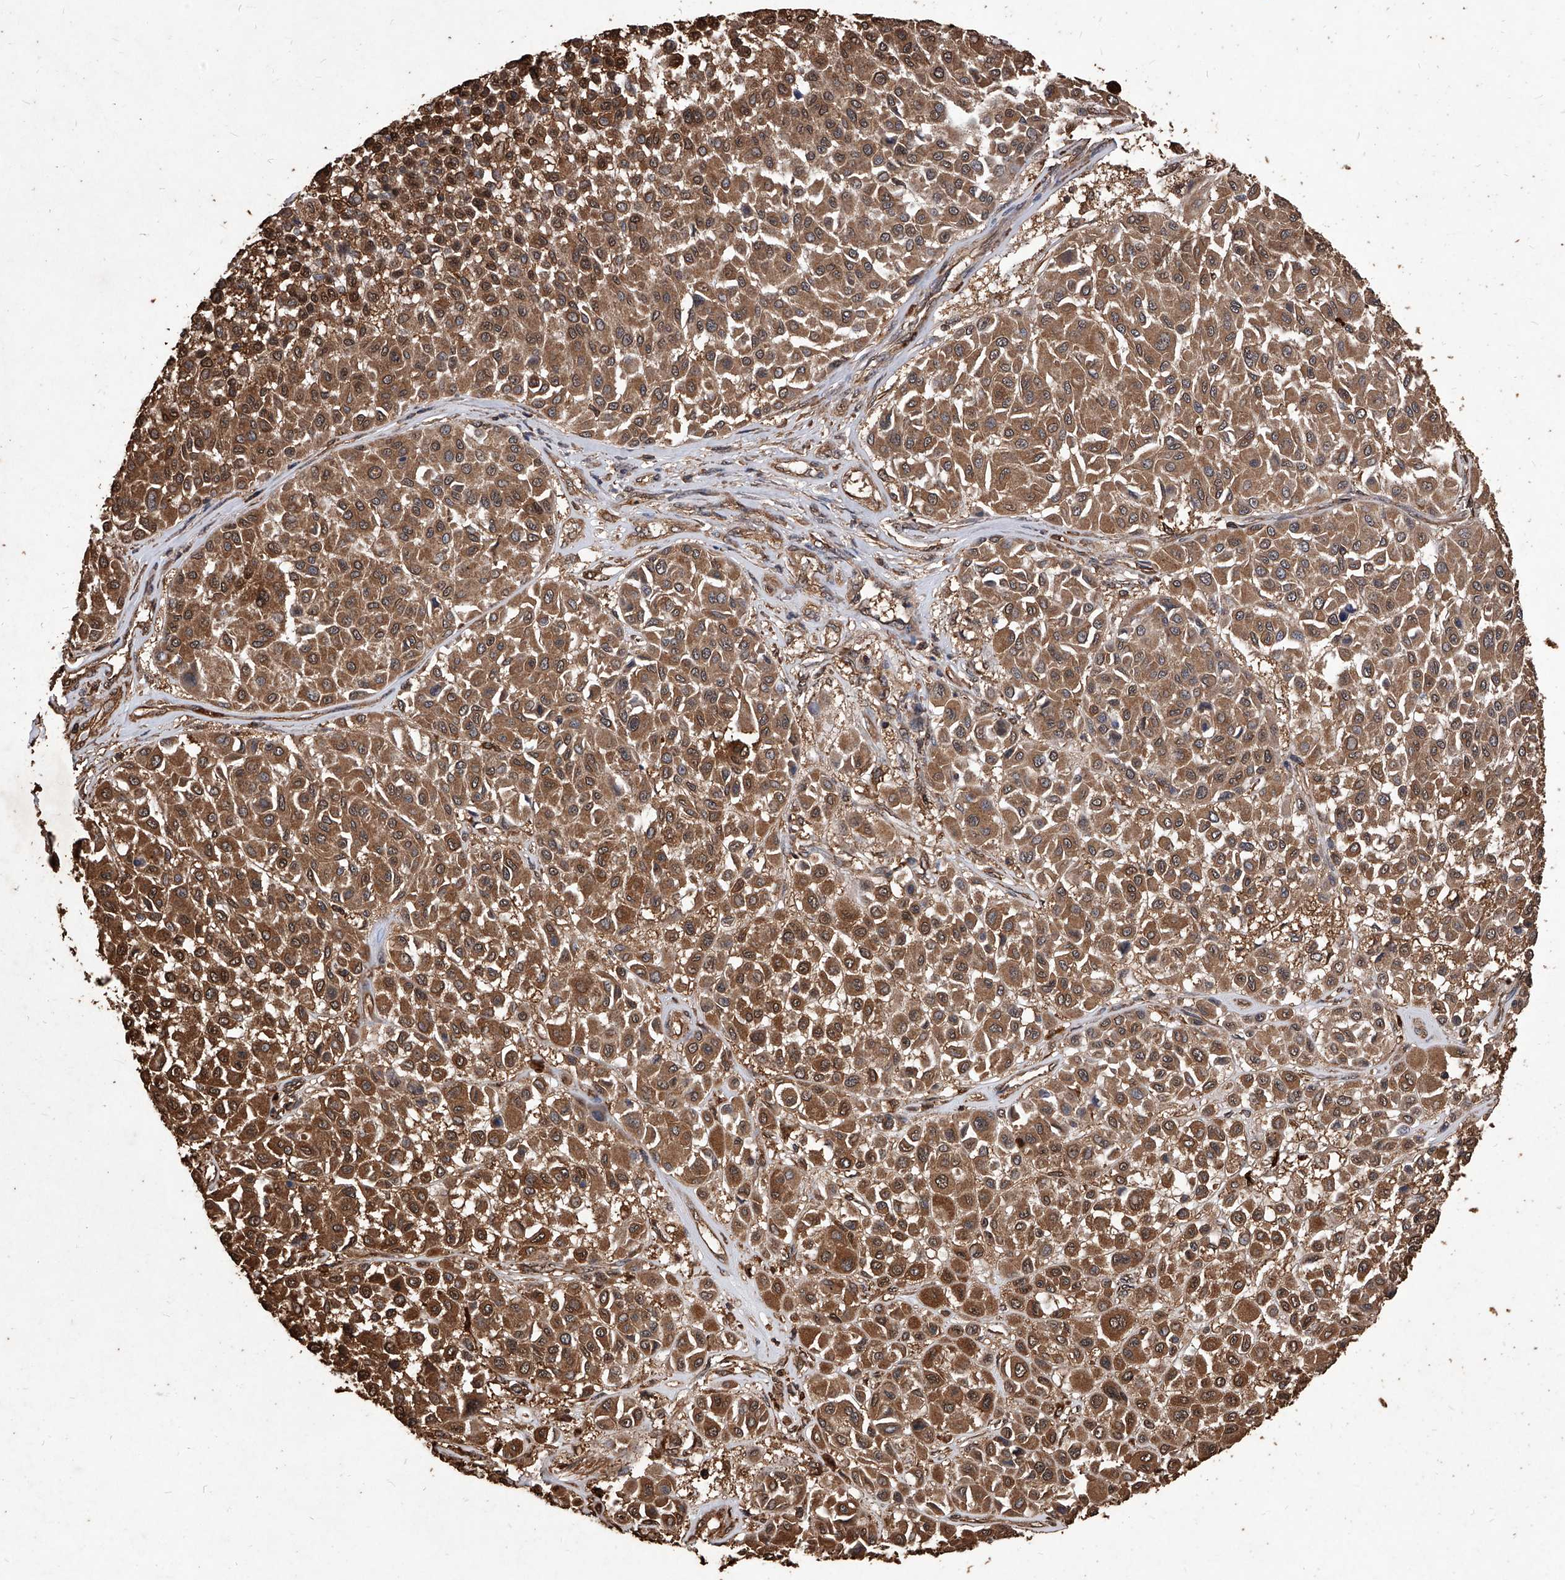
{"staining": {"intensity": "moderate", "quantity": ">75%", "location": "cytoplasmic/membranous"}, "tissue": "melanoma", "cell_type": "Tumor cells", "image_type": "cancer", "snomed": [{"axis": "morphology", "description": "Malignant melanoma, Metastatic site"}, {"axis": "topography", "description": "Soft tissue"}], "caption": "Human malignant melanoma (metastatic site) stained with a protein marker reveals moderate staining in tumor cells.", "gene": "UCP2", "patient": {"sex": "male", "age": 41}}